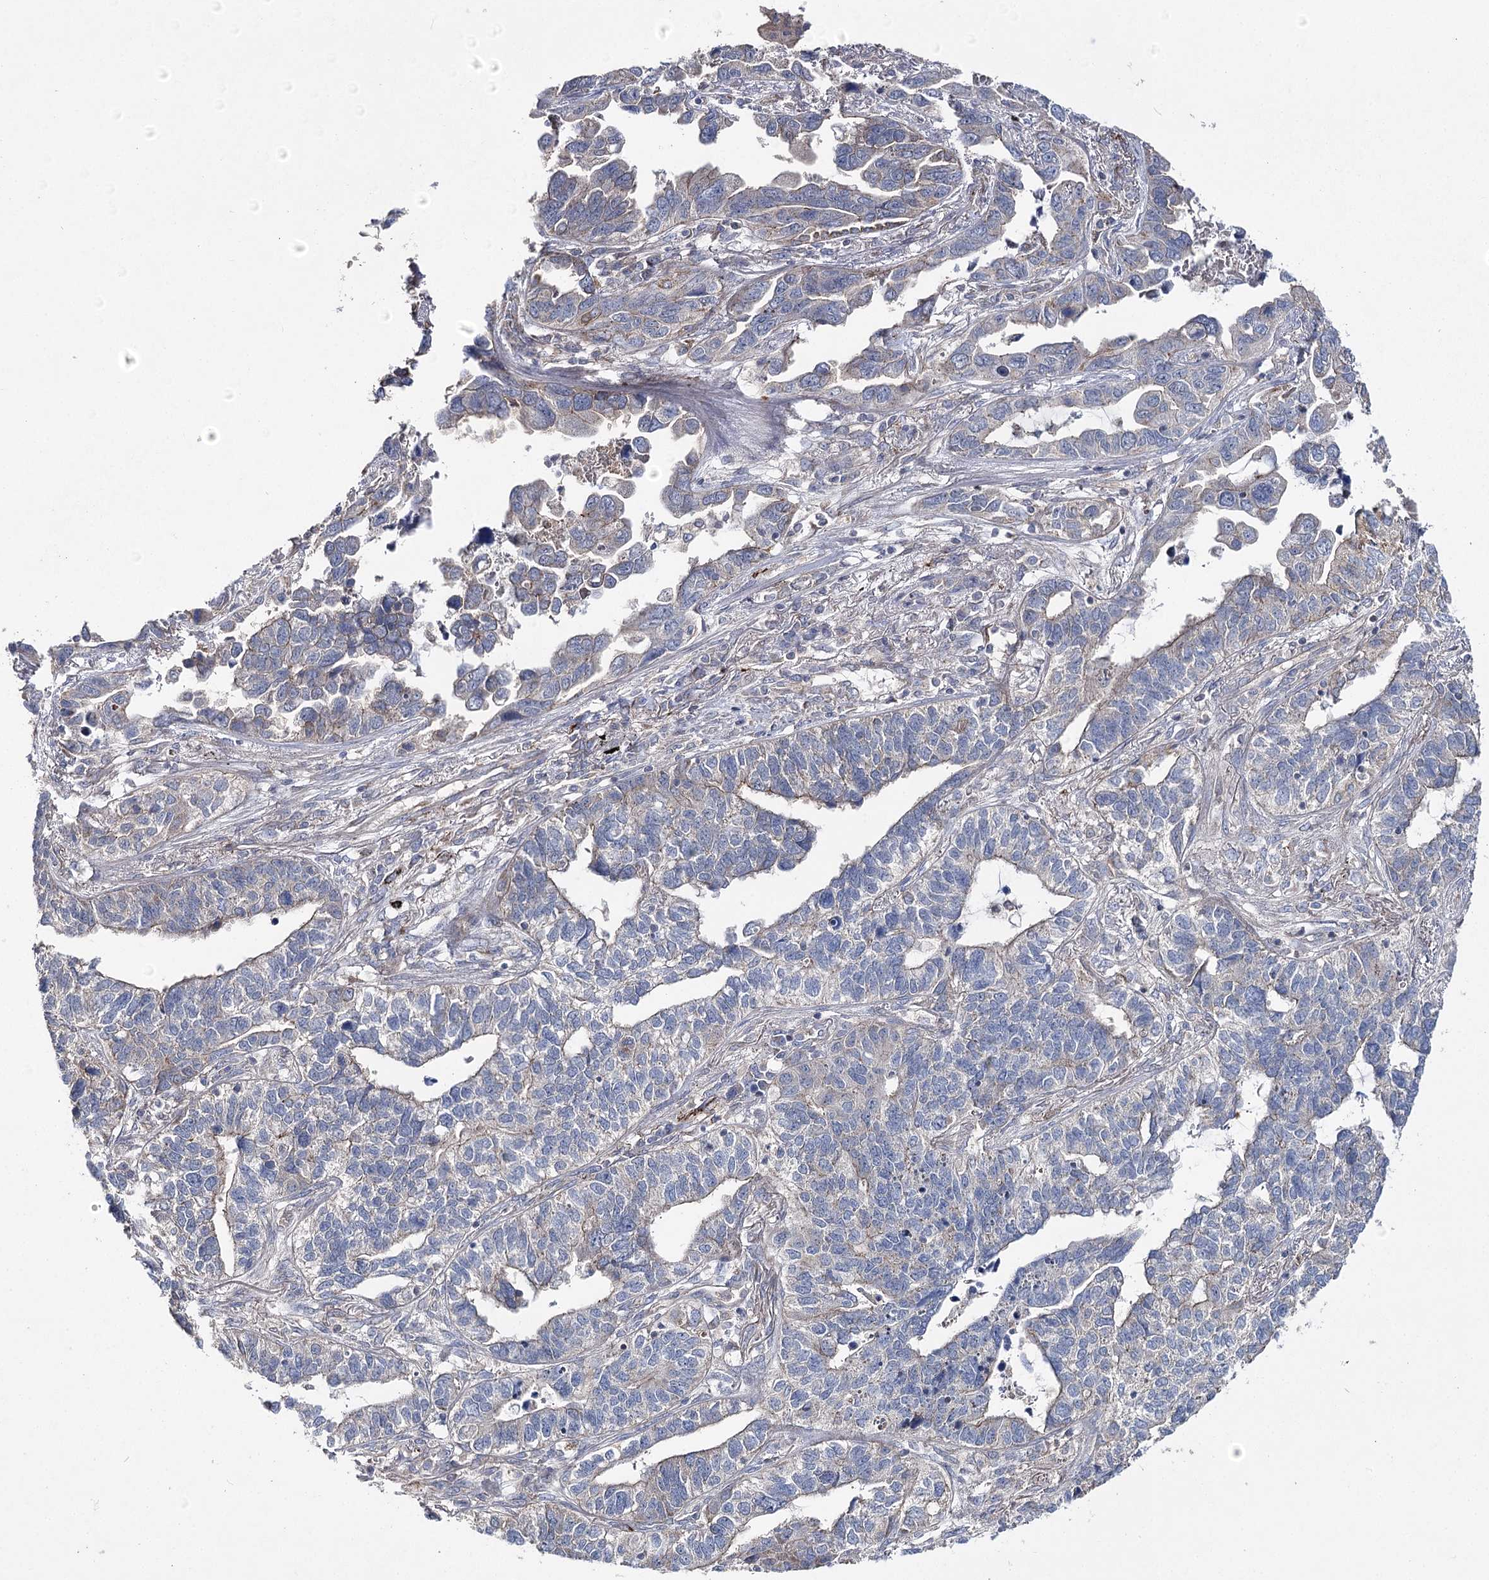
{"staining": {"intensity": "weak", "quantity": "<25%", "location": "cytoplasmic/membranous"}, "tissue": "lung cancer", "cell_type": "Tumor cells", "image_type": "cancer", "snomed": [{"axis": "morphology", "description": "Adenocarcinoma, NOS"}, {"axis": "topography", "description": "Lung"}], "caption": "High magnification brightfield microscopy of lung cancer stained with DAB (brown) and counterstained with hematoxylin (blue): tumor cells show no significant positivity.", "gene": "AURKC", "patient": {"sex": "male", "age": 67}}